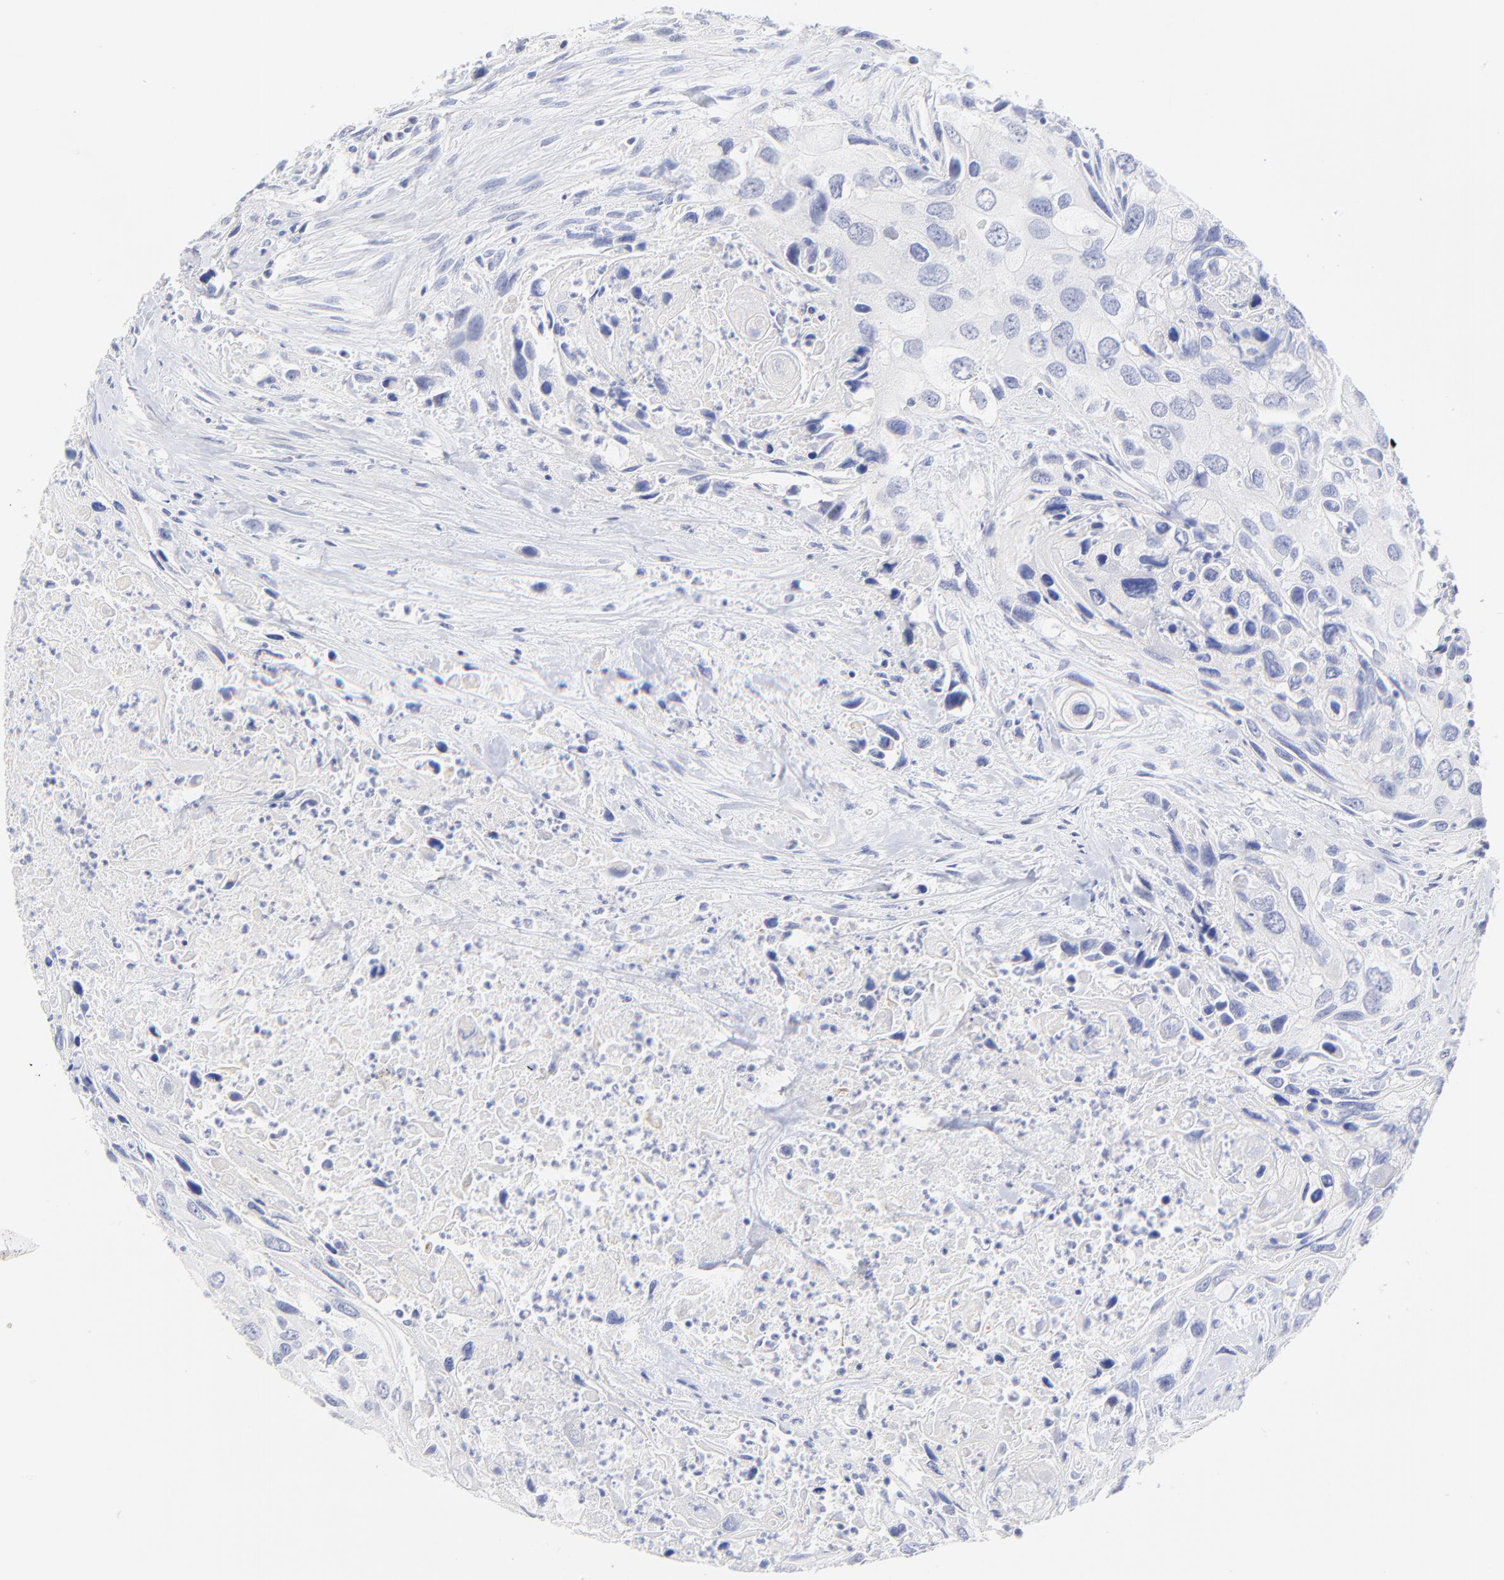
{"staining": {"intensity": "negative", "quantity": "none", "location": "none"}, "tissue": "urothelial cancer", "cell_type": "Tumor cells", "image_type": "cancer", "snomed": [{"axis": "morphology", "description": "Urothelial carcinoma, High grade"}, {"axis": "topography", "description": "Urinary bladder"}], "caption": "Image shows no significant protein staining in tumor cells of urothelial cancer. The staining was performed using DAB to visualize the protein expression in brown, while the nuclei were stained in blue with hematoxylin (Magnification: 20x).", "gene": "SULT4A1", "patient": {"sex": "male", "age": 71}}